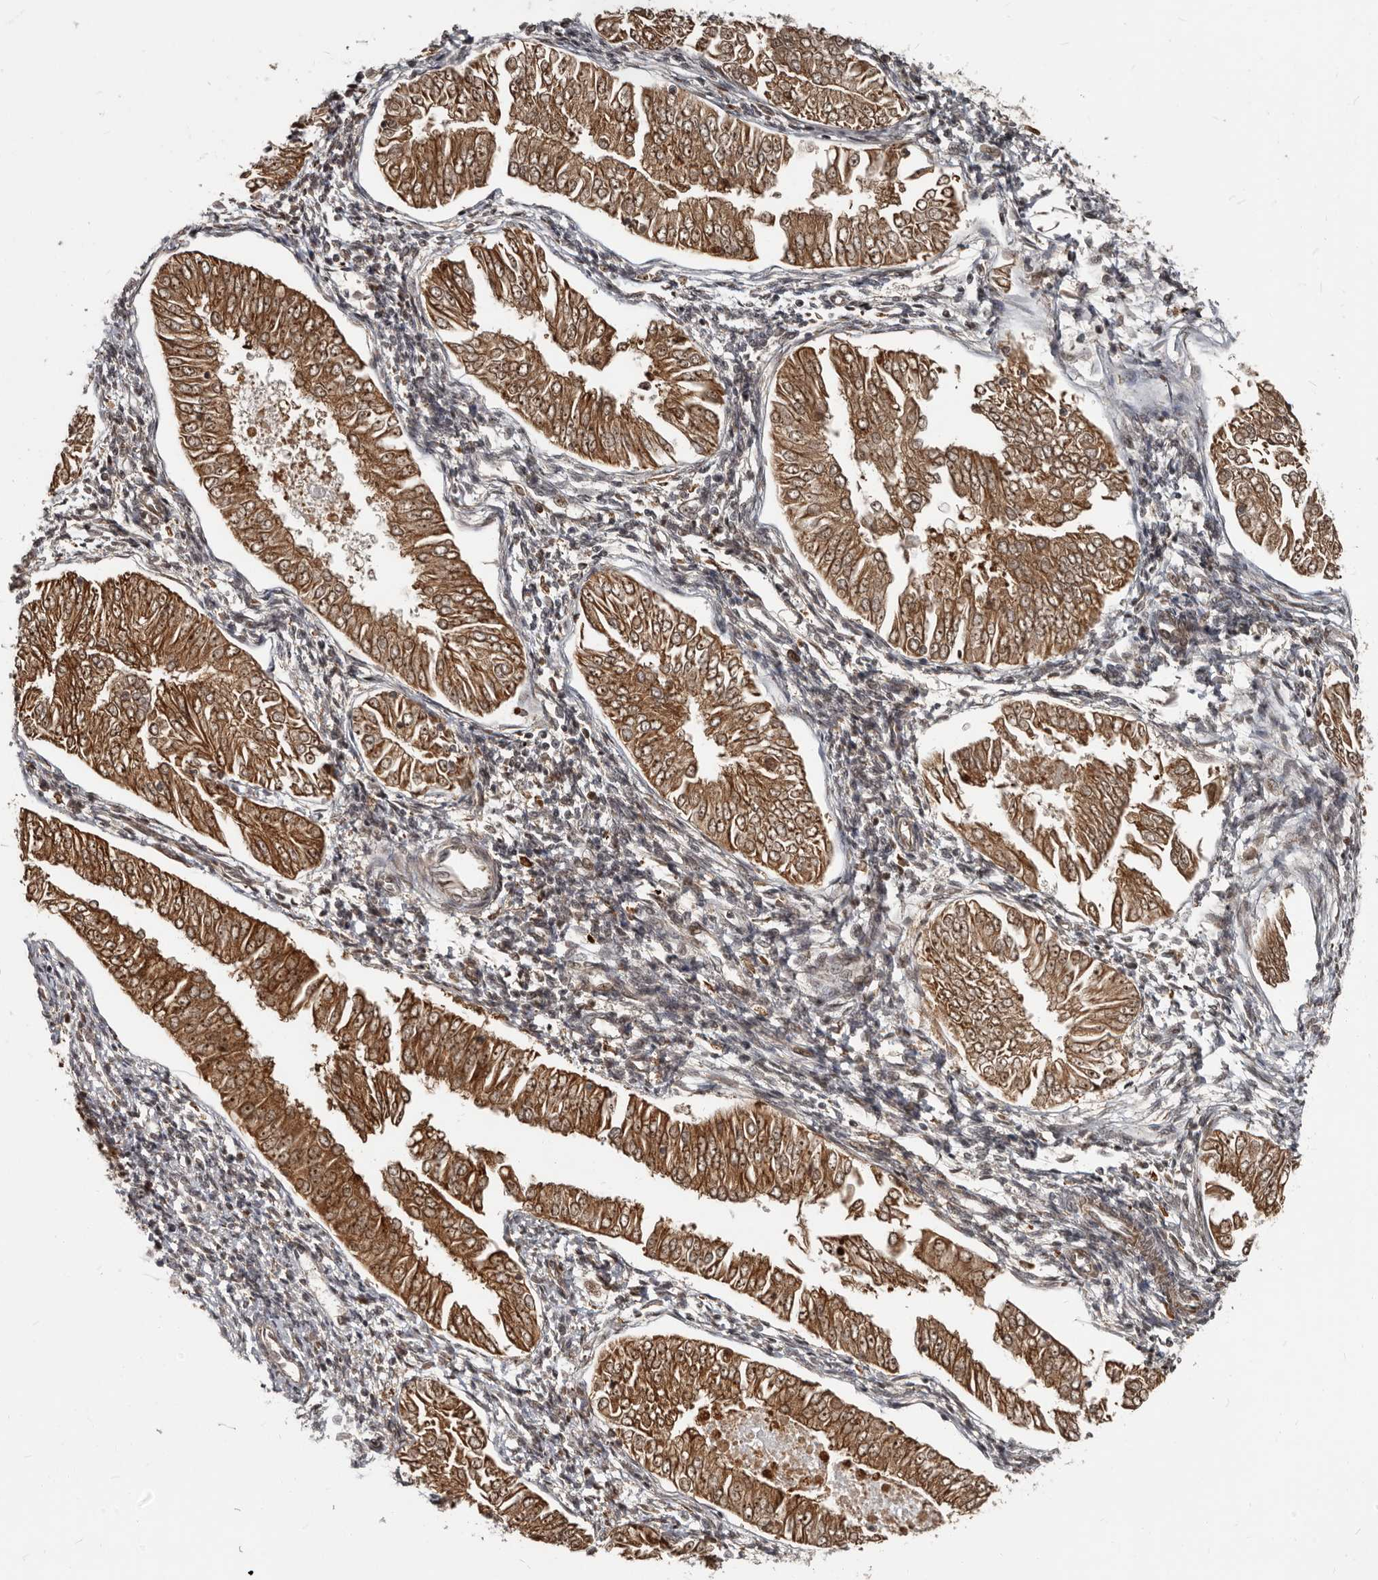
{"staining": {"intensity": "strong", "quantity": ">75%", "location": "cytoplasmic/membranous,nuclear"}, "tissue": "endometrial cancer", "cell_type": "Tumor cells", "image_type": "cancer", "snomed": [{"axis": "morphology", "description": "Adenocarcinoma, NOS"}, {"axis": "topography", "description": "Endometrium"}], "caption": "This image exhibits immunohistochemistry staining of endometrial cancer (adenocarcinoma), with high strong cytoplasmic/membranous and nuclear expression in approximately >75% of tumor cells.", "gene": "APOL6", "patient": {"sex": "female", "age": 53}}